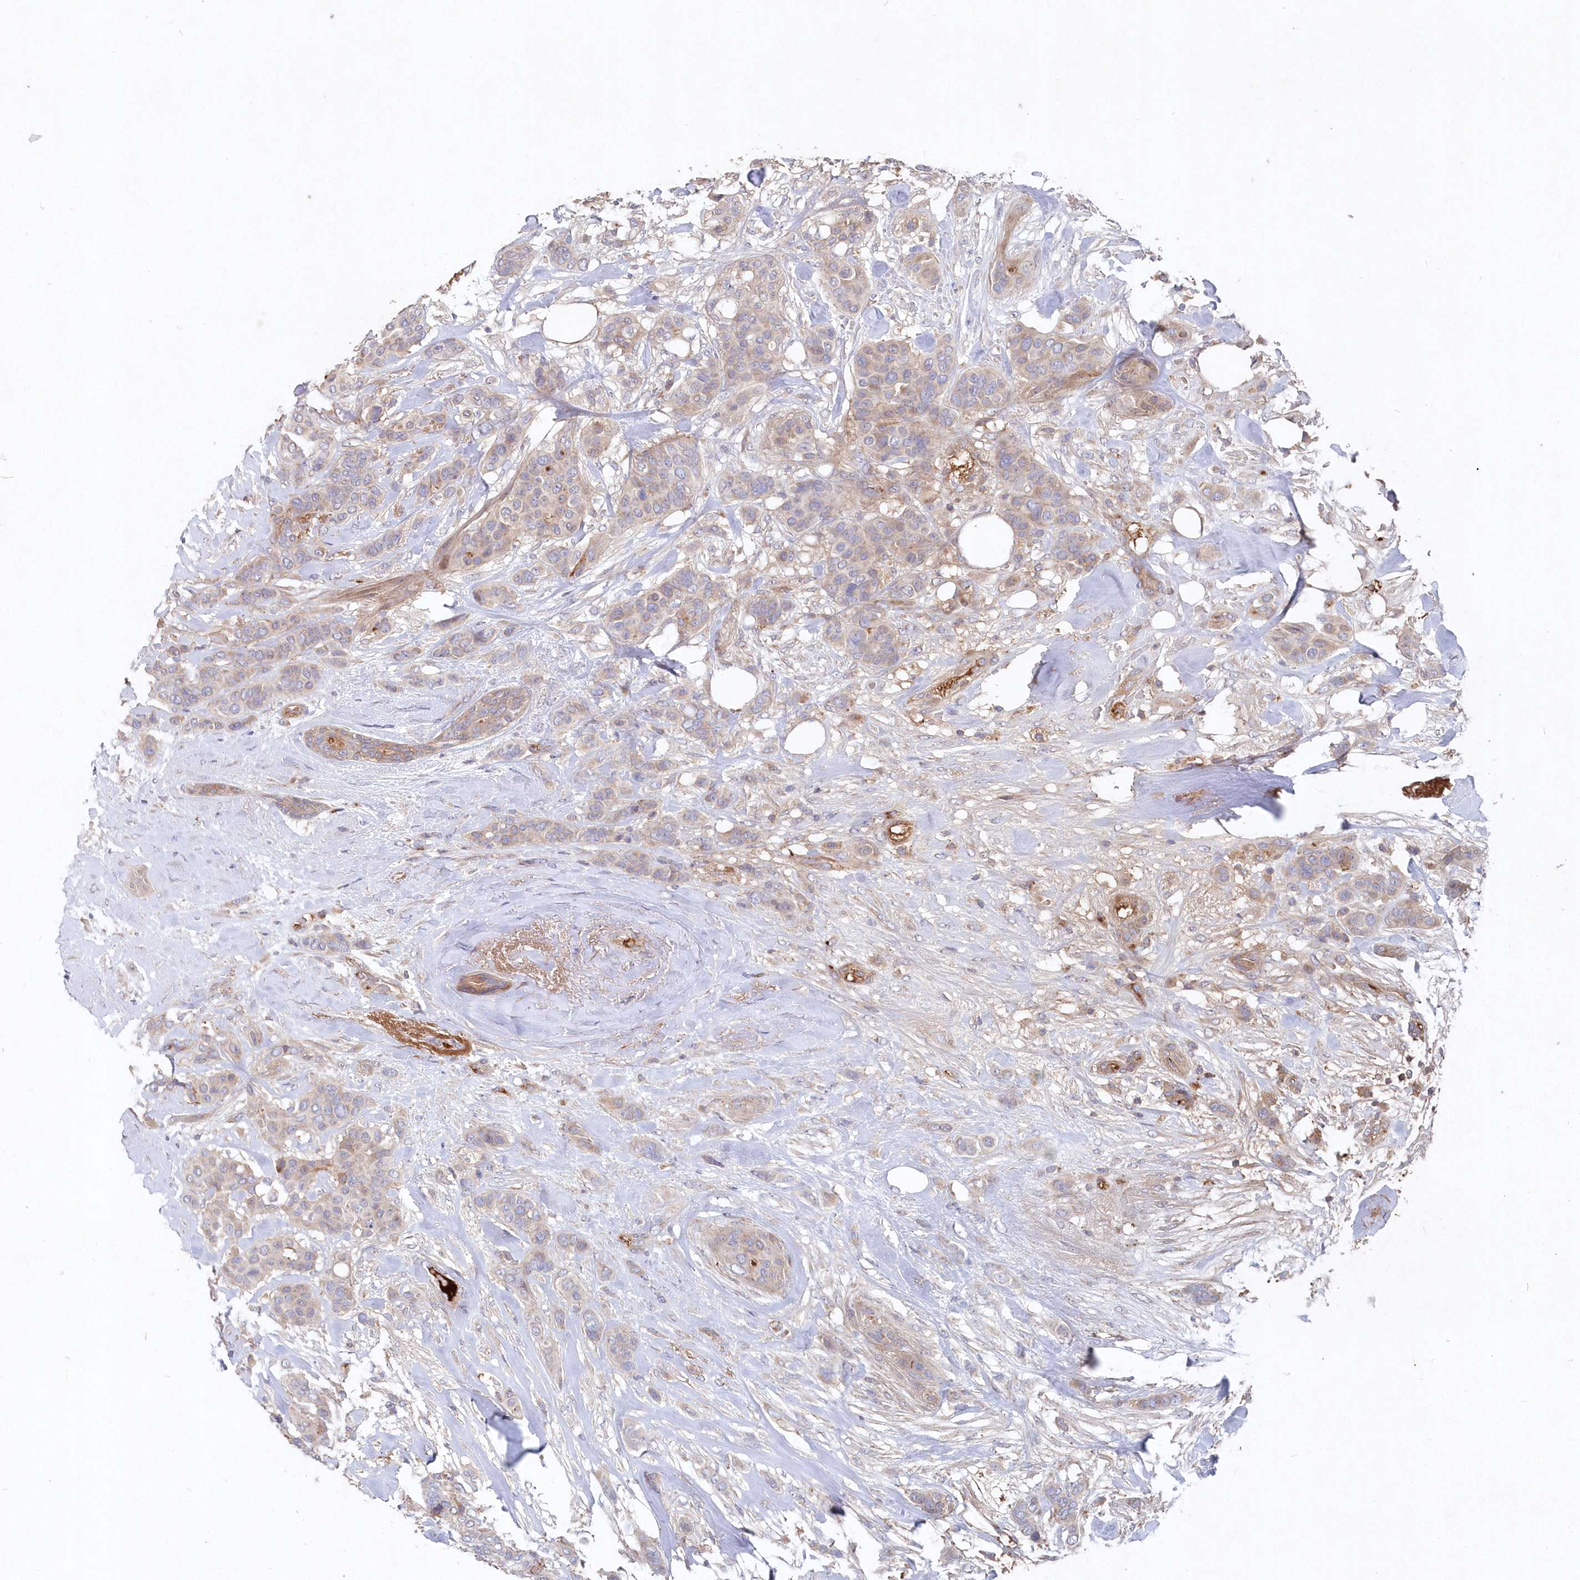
{"staining": {"intensity": "weak", "quantity": "25%-75%", "location": "cytoplasmic/membranous"}, "tissue": "breast cancer", "cell_type": "Tumor cells", "image_type": "cancer", "snomed": [{"axis": "morphology", "description": "Lobular carcinoma"}, {"axis": "topography", "description": "Breast"}], "caption": "There is low levels of weak cytoplasmic/membranous positivity in tumor cells of breast cancer (lobular carcinoma), as demonstrated by immunohistochemical staining (brown color).", "gene": "ABHD14B", "patient": {"sex": "female", "age": 51}}